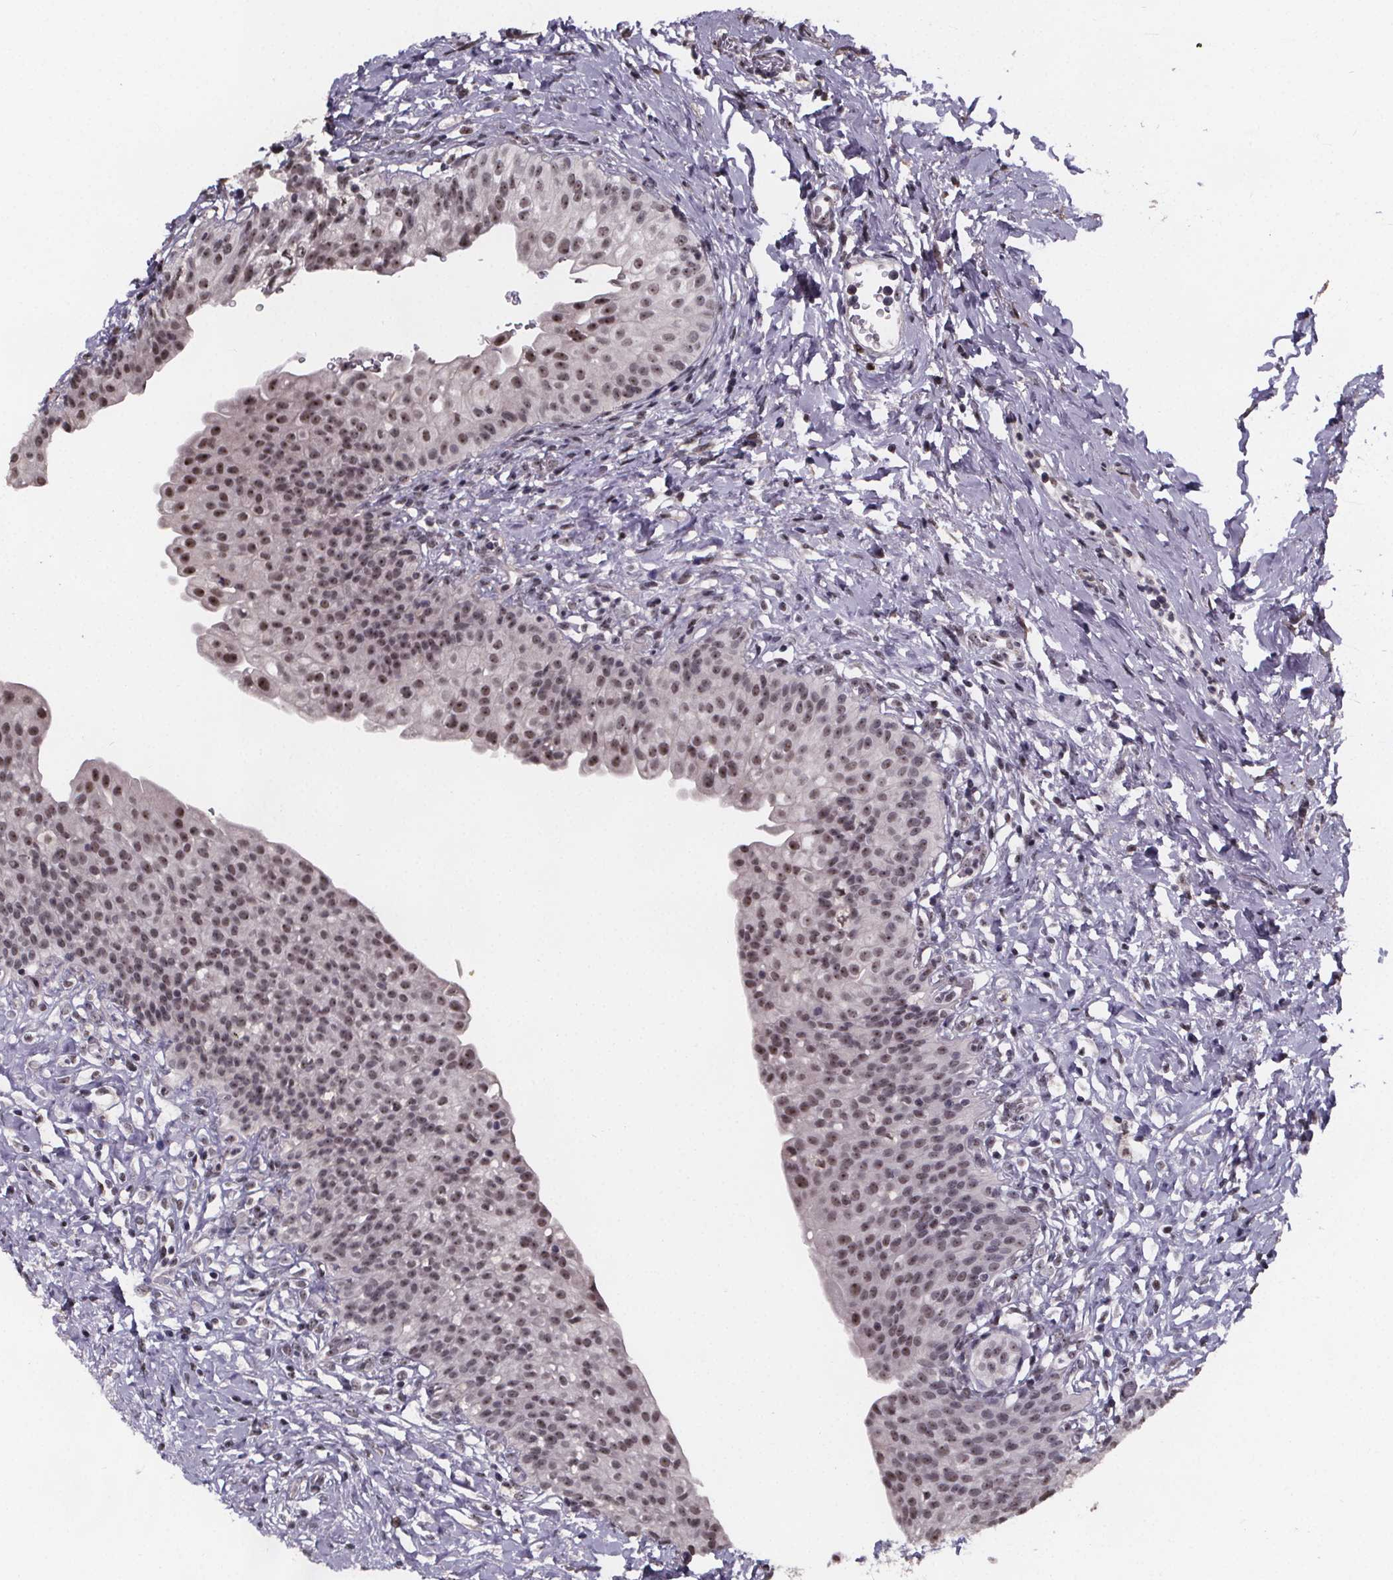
{"staining": {"intensity": "moderate", "quantity": ">75%", "location": "nuclear"}, "tissue": "urinary bladder", "cell_type": "Urothelial cells", "image_type": "normal", "snomed": [{"axis": "morphology", "description": "Normal tissue, NOS"}, {"axis": "topography", "description": "Urinary bladder"}], "caption": "Benign urinary bladder demonstrates moderate nuclear staining in about >75% of urothelial cells Nuclei are stained in blue..", "gene": "U2SURP", "patient": {"sex": "male", "age": 76}}